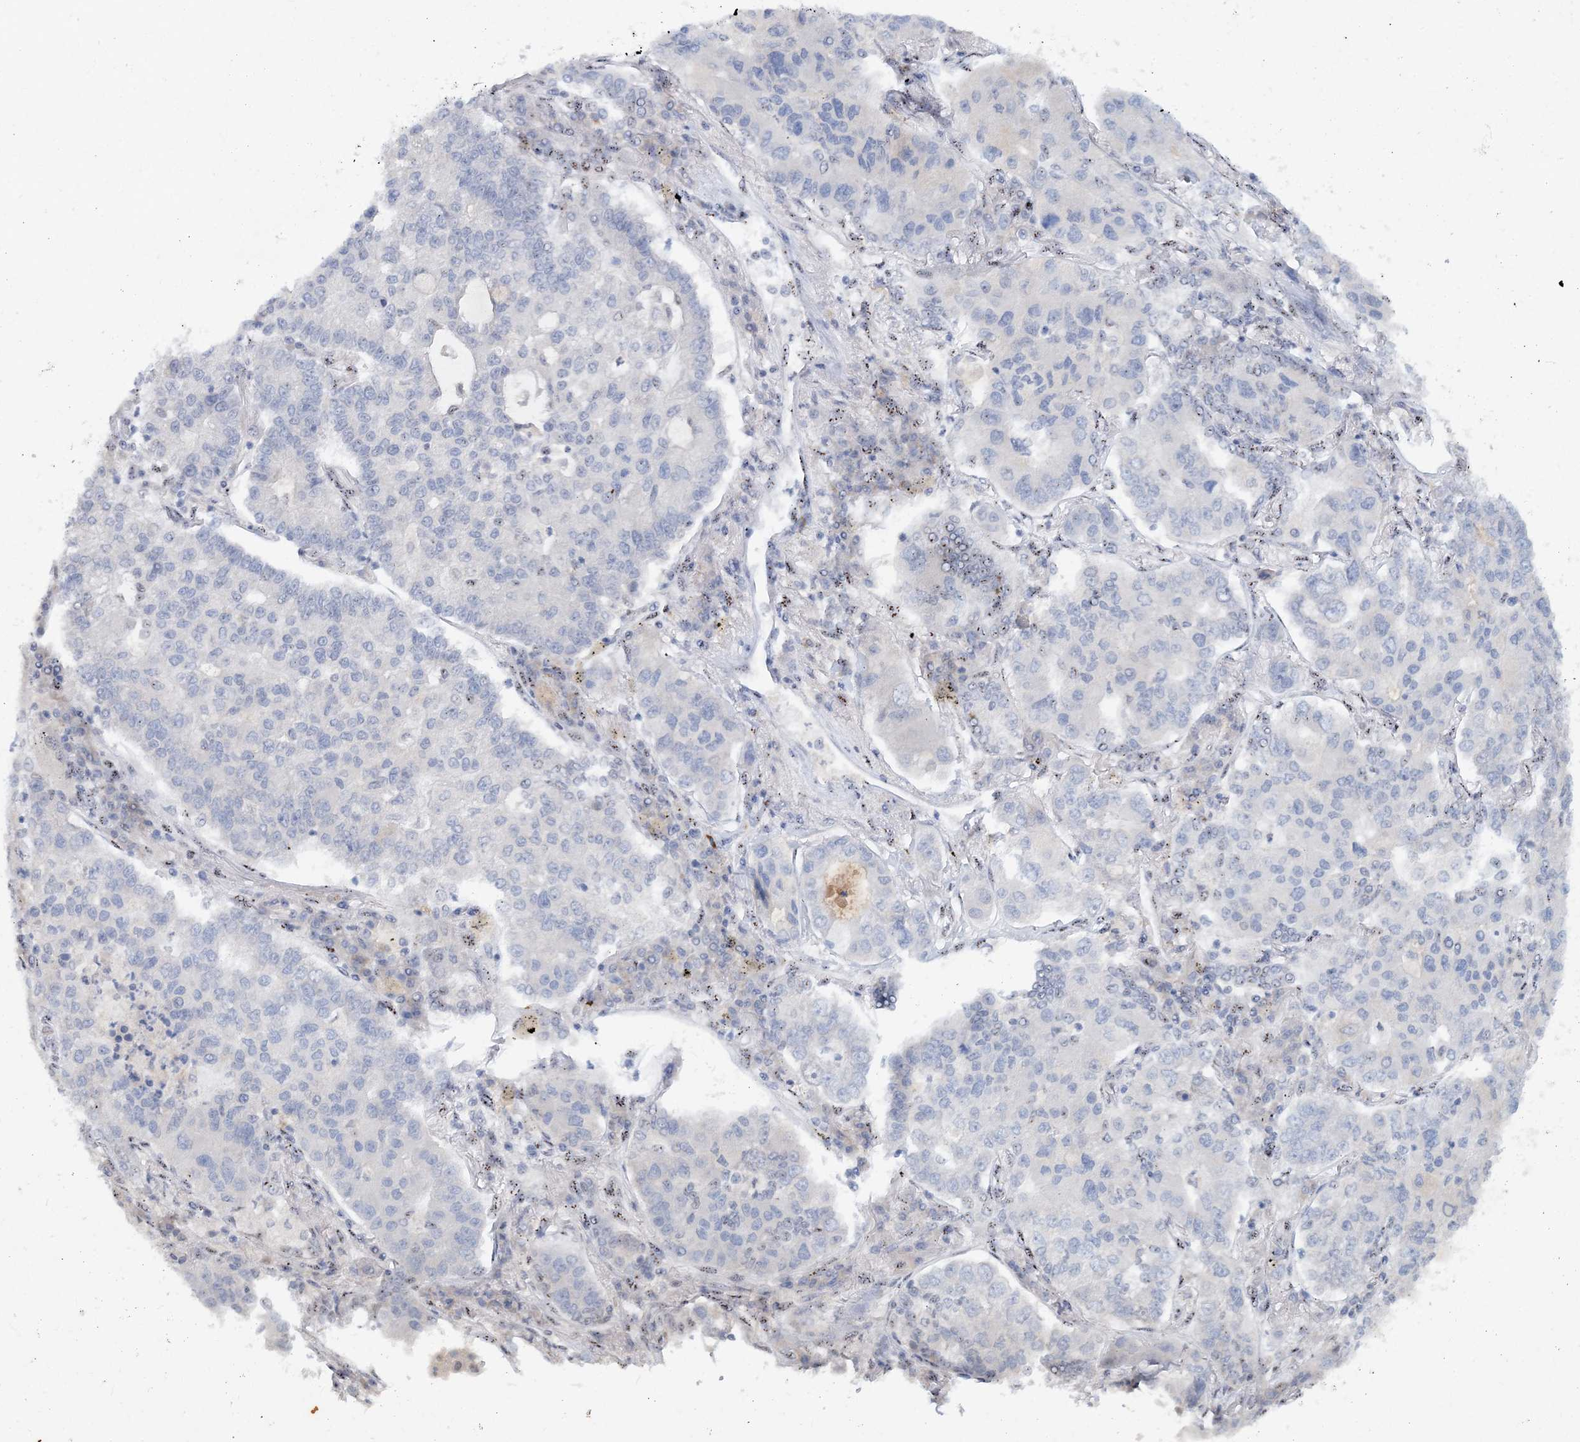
{"staining": {"intensity": "negative", "quantity": "none", "location": "none"}, "tissue": "lung cancer", "cell_type": "Tumor cells", "image_type": "cancer", "snomed": [{"axis": "morphology", "description": "Adenocarcinoma, NOS"}, {"axis": "topography", "description": "Lung"}], "caption": "This is an immunohistochemistry micrograph of lung cancer. There is no staining in tumor cells.", "gene": "GIN1", "patient": {"sex": "male", "age": 49}}